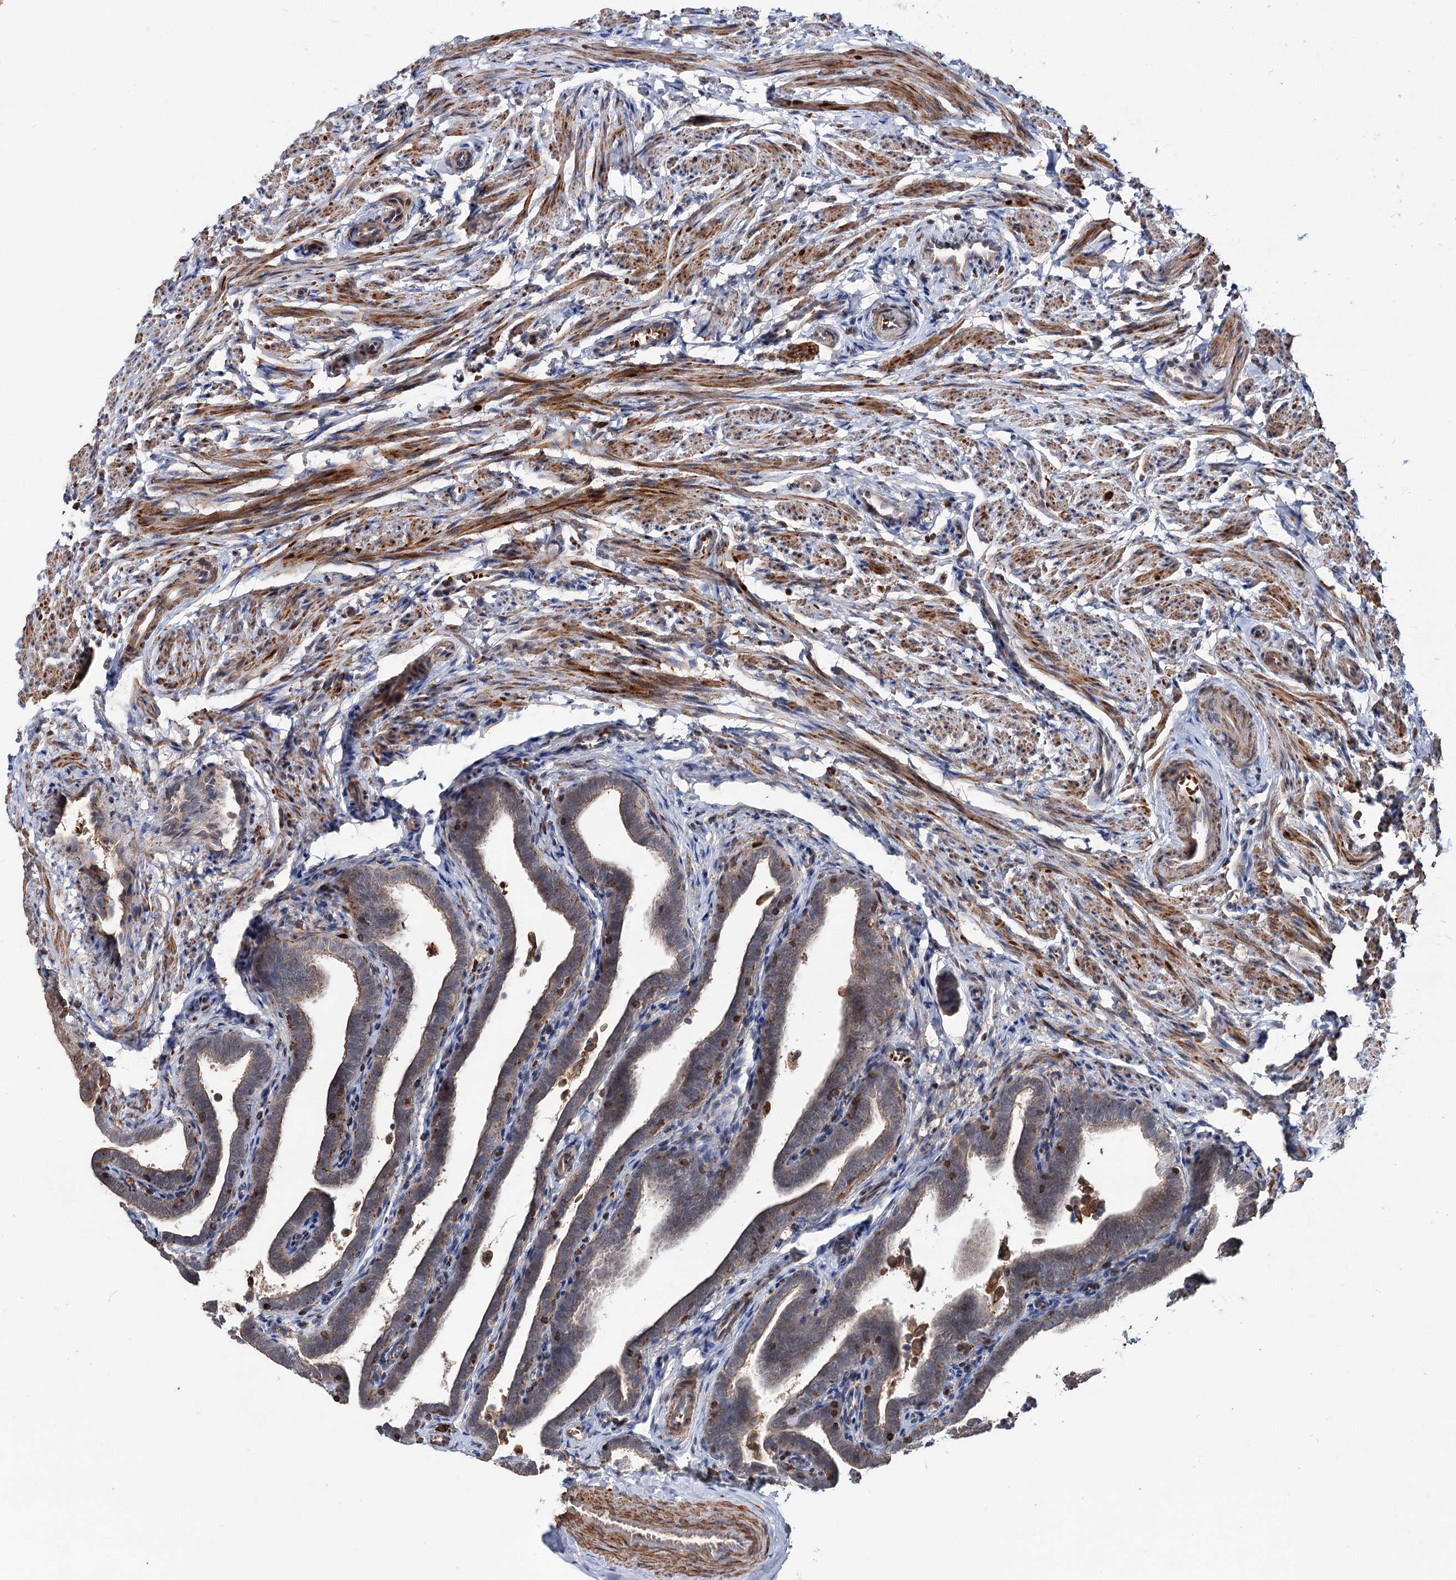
{"staining": {"intensity": "moderate", "quantity": "25%-75%", "location": "cytoplasmic/membranous"}, "tissue": "fallopian tube", "cell_type": "Glandular cells", "image_type": "normal", "snomed": [{"axis": "morphology", "description": "Normal tissue, NOS"}, {"axis": "topography", "description": "Fallopian tube"}], "caption": "Immunohistochemistry of benign human fallopian tube exhibits medium levels of moderate cytoplasmic/membranous staining in about 25%-75% of glandular cells. (DAB (3,3'-diaminobenzidine) = brown stain, brightfield microscopy at high magnification).", "gene": "GRIP1", "patient": {"sex": "female", "age": 36}}